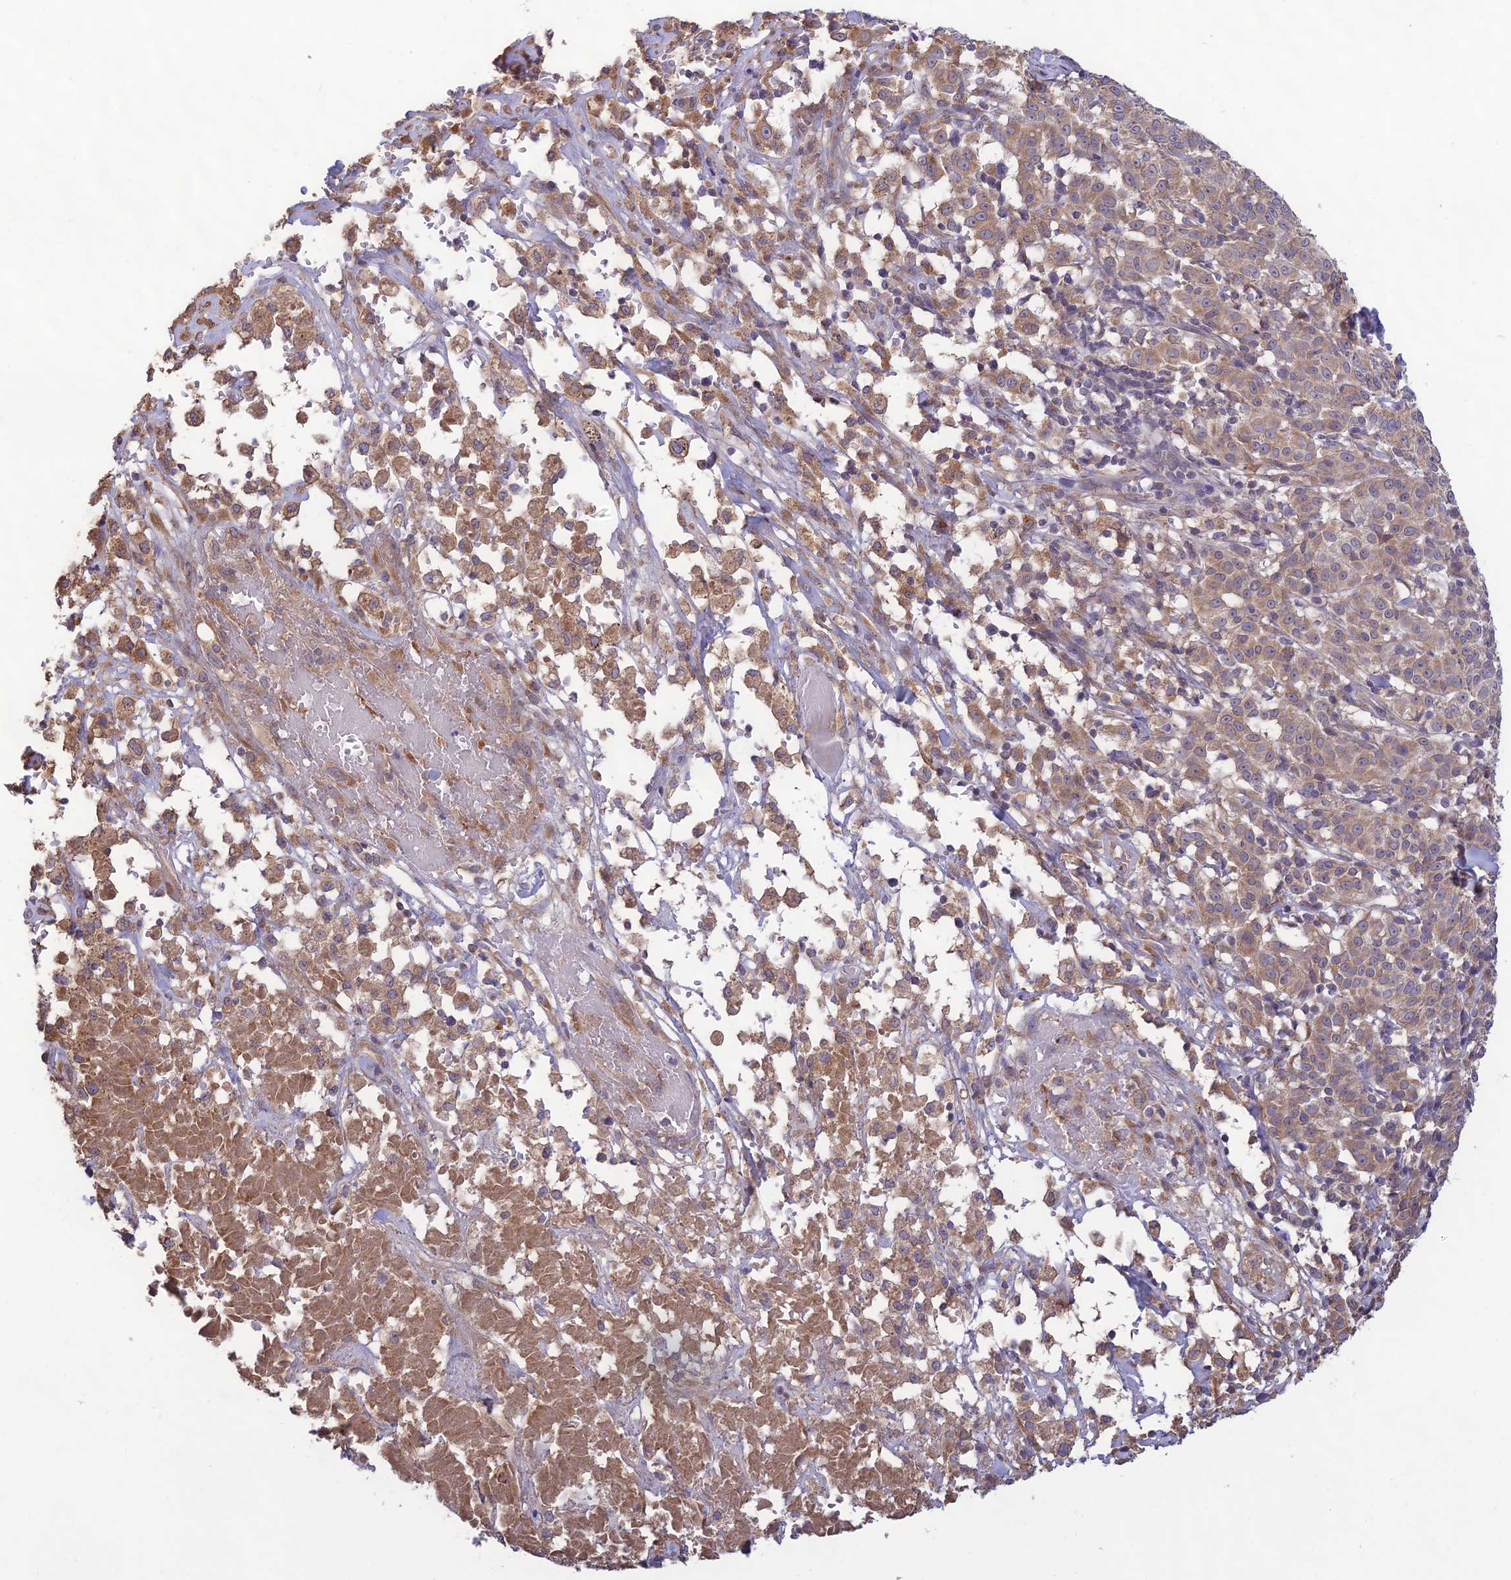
{"staining": {"intensity": "moderate", "quantity": ">75%", "location": "cytoplasmic/membranous"}, "tissue": "melanoma", "cell_type": "Tumor cells", "image_type": "cancer", "snomed": [{"axis": "morphology", "description": "Malignant melanoma, NOS"}, {"axis": "topography", "description": "Skin"}], "caption": "Malignant melanoma stained with a brown dye demonstrates moderate cytoplasmic/membranous positive staining in about >75% of tumor cells.", "gene": "MRNIP", "patient": {"sex": "female", "age": 72}}